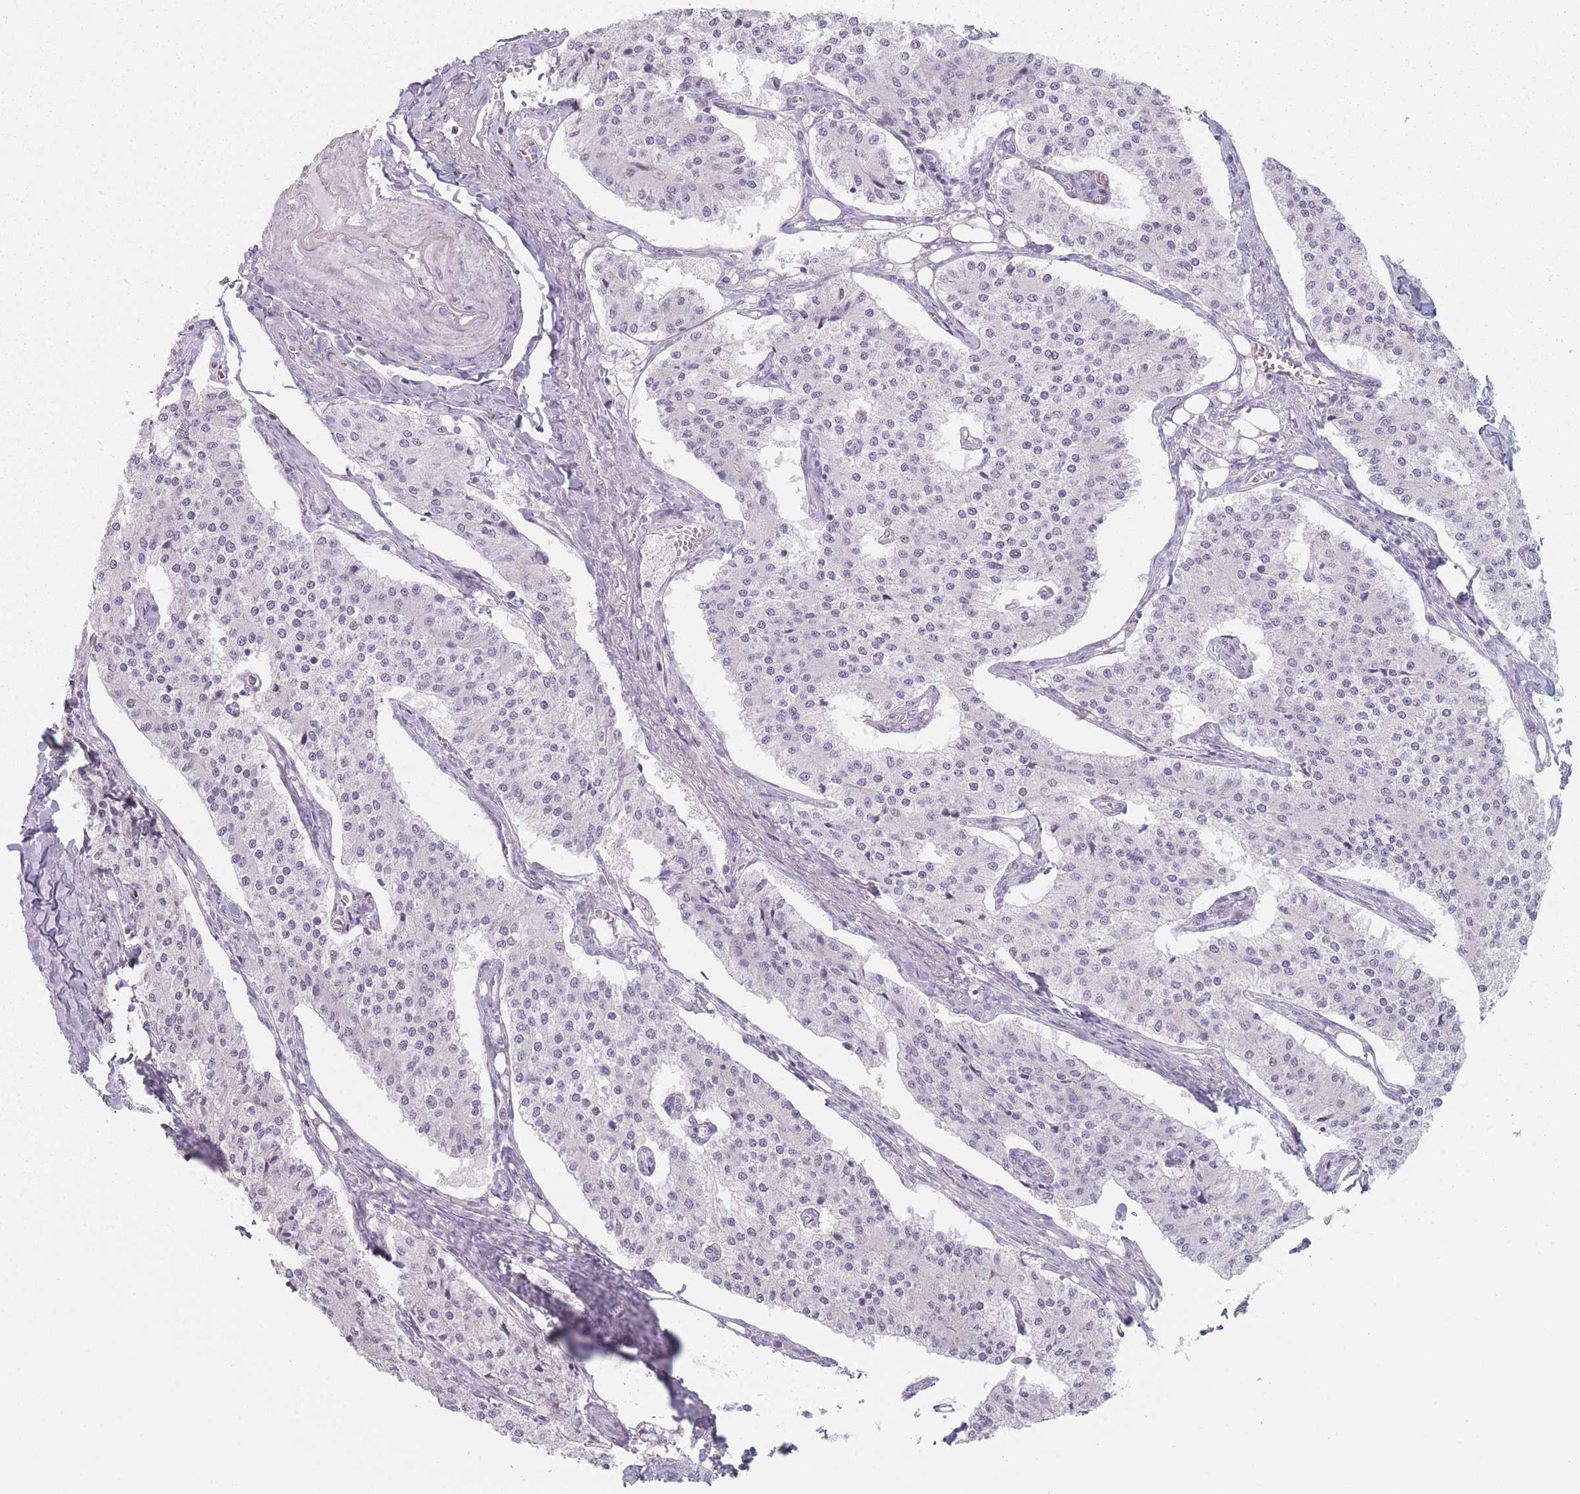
{"staining": {"intensity": "negative", "quantity": "none", "location": "none"}, "tissue": "carcinoid", "cell_type": "Tumor cells", "image_type": "cancer", "snomed": [{"axis": "morphology", "description": "Carcinoid, malignant, NOS"}, {"axis": "topography", "description": "Colon"}], "caption": "This micrograph is of carcinoid (malignant) stained with immunohistochemistry to label a protein in brown with the nuclei are counter-stained blue. There is no staining in tumor cells.", "gene": "RNF4", "patient": {"sex": "female", "age": 52}}